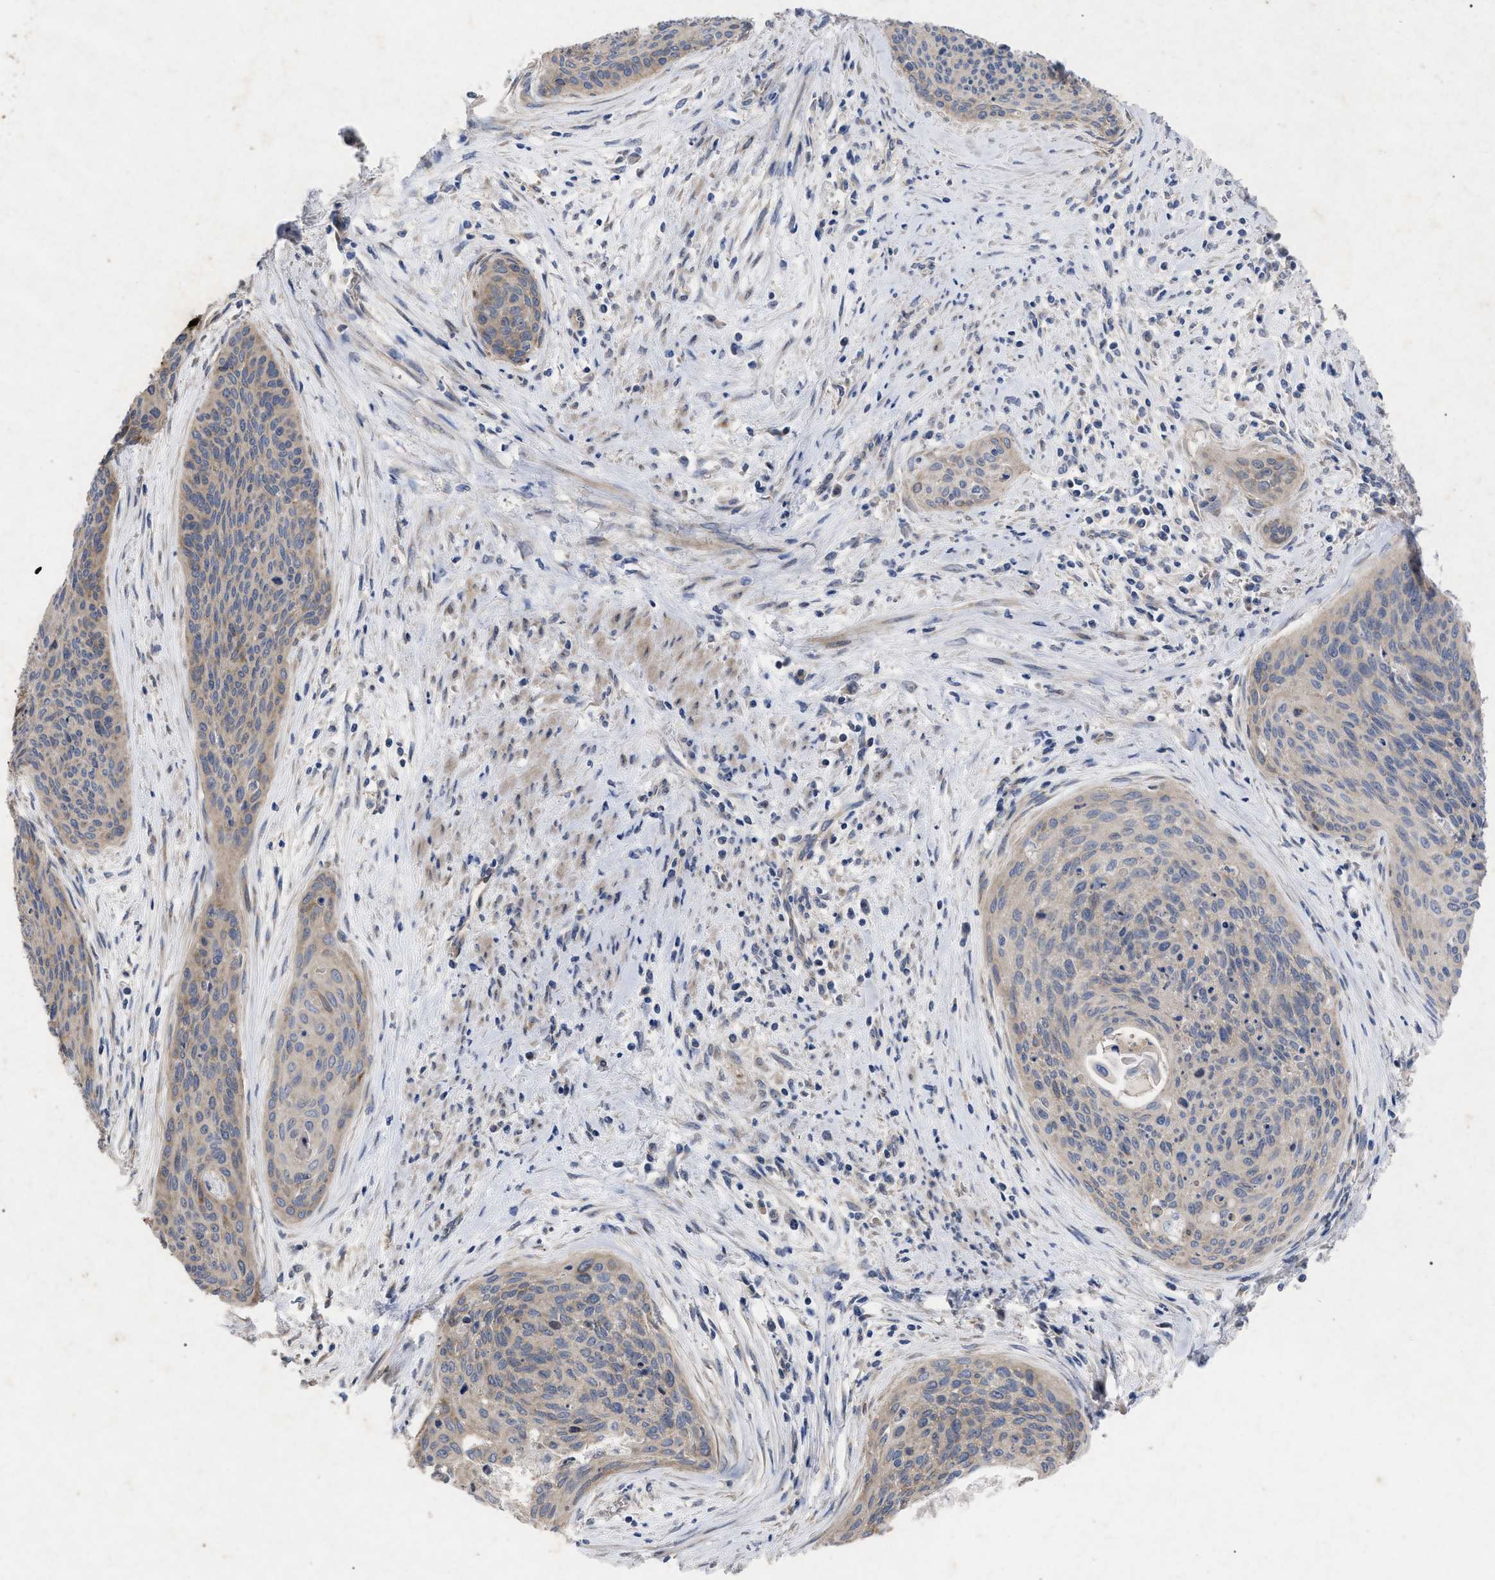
{"staining": {"intensity": "weak", "quantity": ">75%", "location": "cytoplasmic/membranous"}, "tissue": "cervical cancer", "cell_type": "Tumor cells", "image_type": "cancer", "snomed": [{"axis": "morphology", "description": "Squamous cell carcinoma, NOS"}, {"axis": "topography", "description": "Cervix"}], "caption": "Human cervical cancer stained with a protein marker displays weak staining in tumor cells.", "gene": "VIP", "patient": {"sex": "female", "age": 55}}